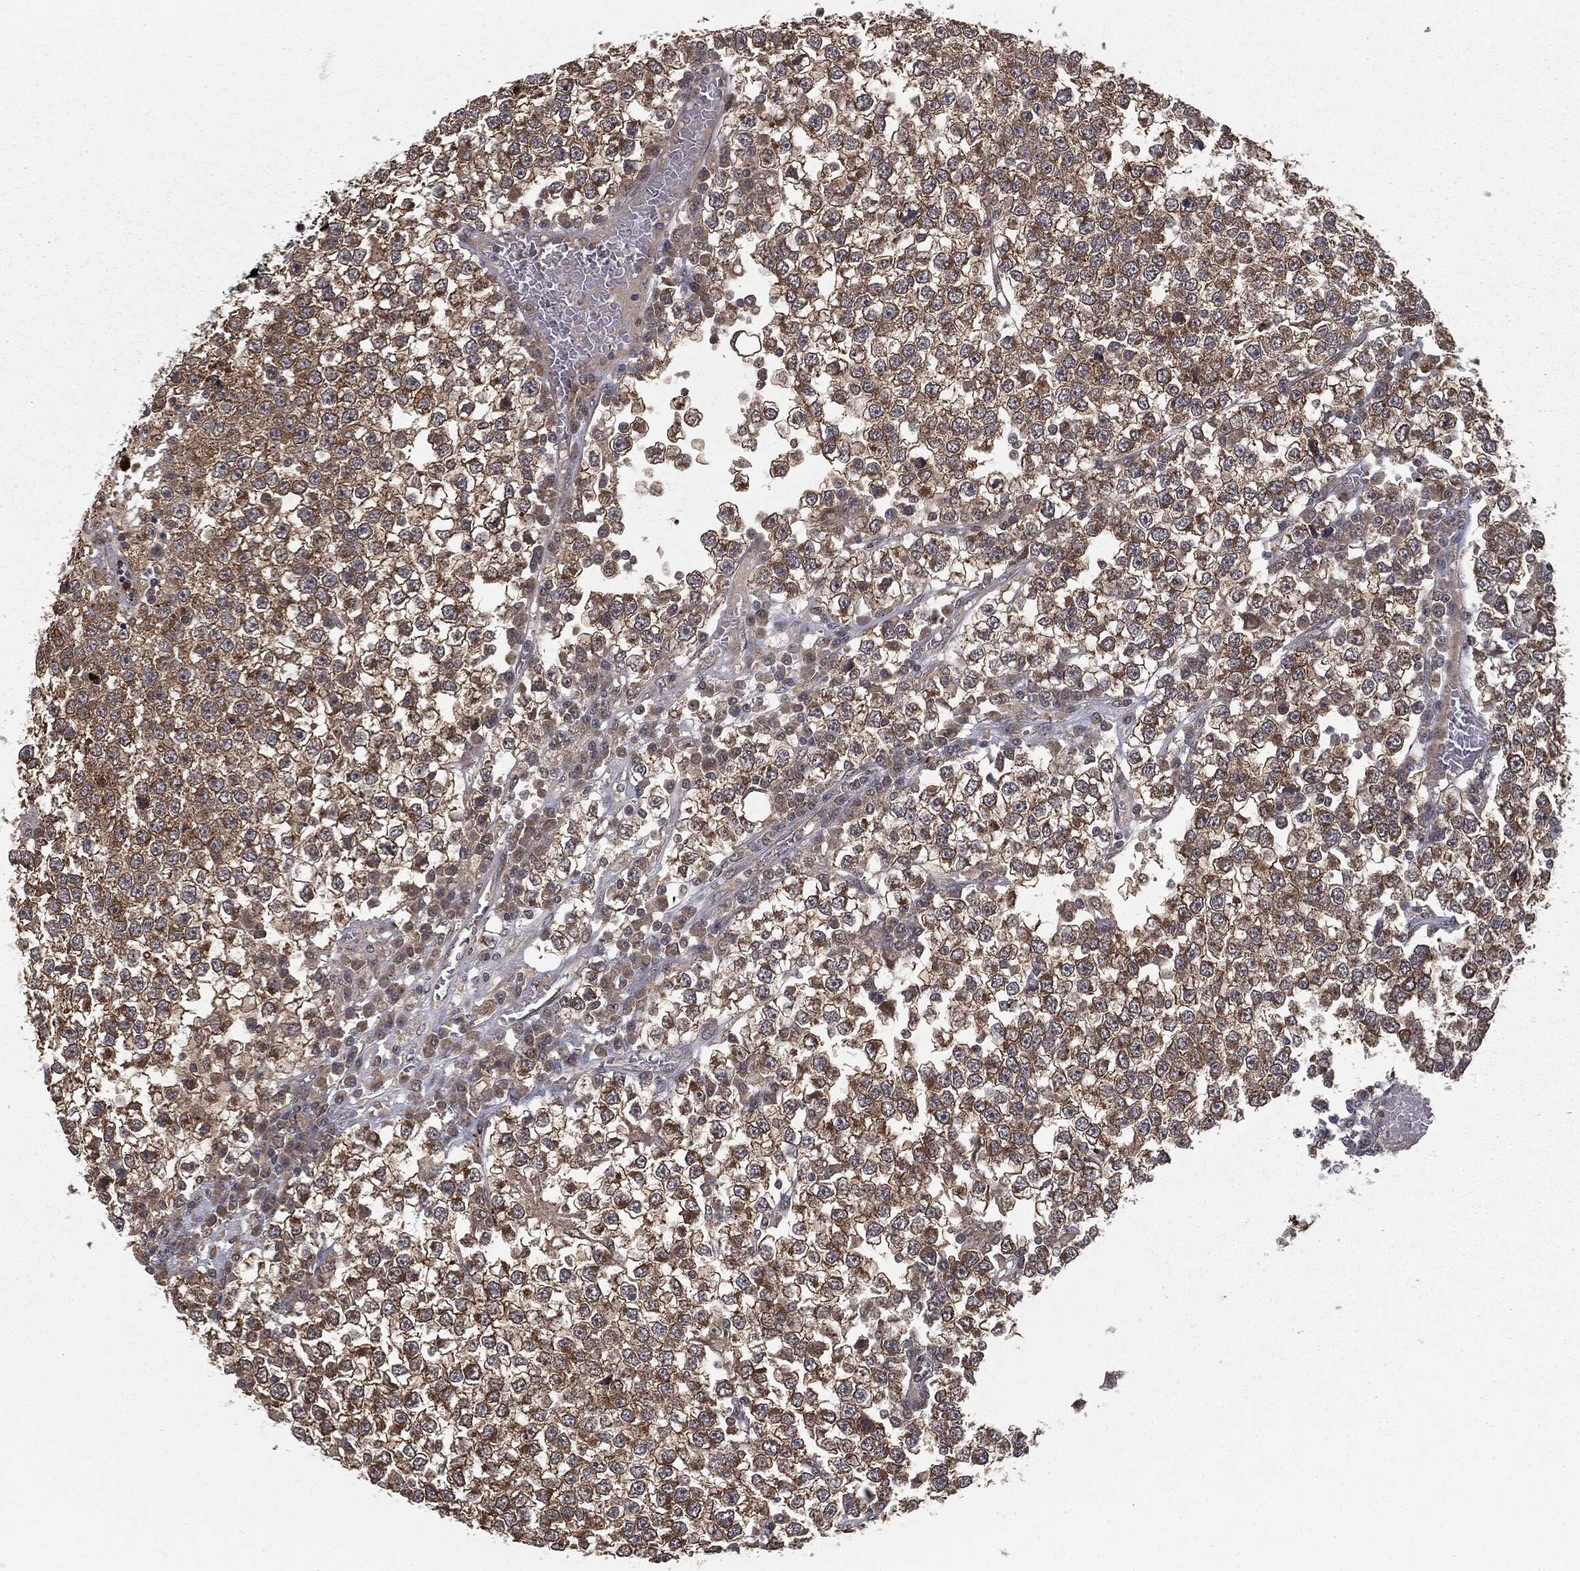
{"staining": {"intensity": "strong", "quantity": "<25%", "location": "cytoplasmic/membranous"}, "tissue": "testis cancer", "cell_type": "Tumor cells", "image_type": "cancer", "snomed": [{"axis": "morphology", "description": "Seminoma, NOS"}, {"axis": "topography", "description": "Testis"}], "caption": "Tumor cells display medium levels of strong cytoplasmic/membranous expression in approximately <25% of cells in human seminoma (testis).", "gene": "FBXO7", "patient": {"sex": "male", "age": 65}}